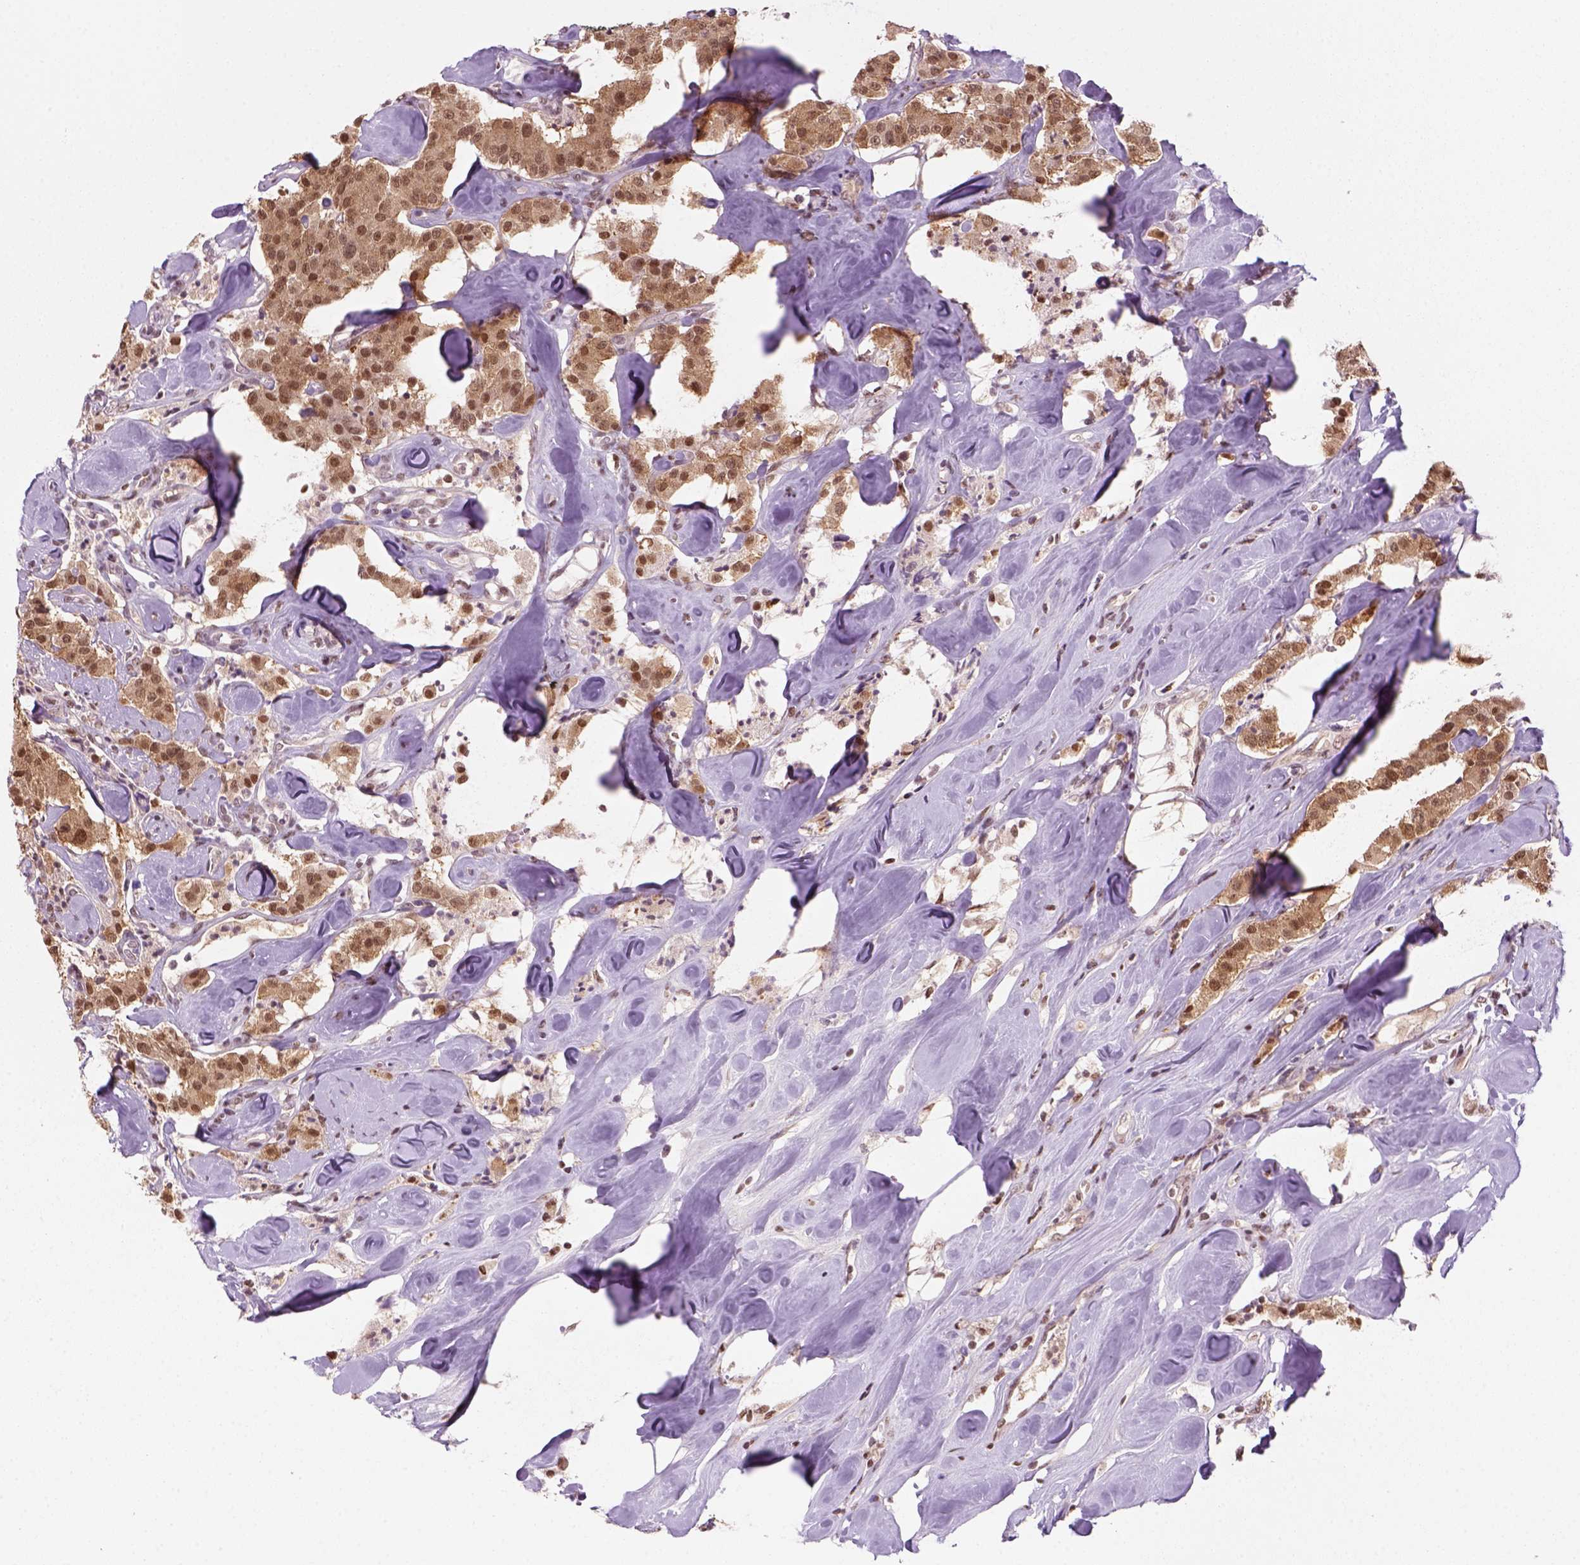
{"staining": {"intensity": "moderate", "quantity": ">75%", "location": "cytoplasmic/membranous,nuclear"}, "tissue": "carcinoid", "cell_type": "Tumor cells", "image_type": "cancer", "snomed": [{"axis": "morphology", "description": "Carcinoid, malignant, NOS"}, {"axis": "topography", "description": "Pancreas"}], "caption": "IHC (DAB (3,3'-diaminobenzidine)) staining of human malignant carcinoid exhibits moderate cytoplasmic/membranous and nuclear protein expression in approximately >75% of tumor cells. (Brightfield microscopy of DAB IHC at high magnification).", "gene": "GOT1", "patient": {"sex": "male", "age": 41}}